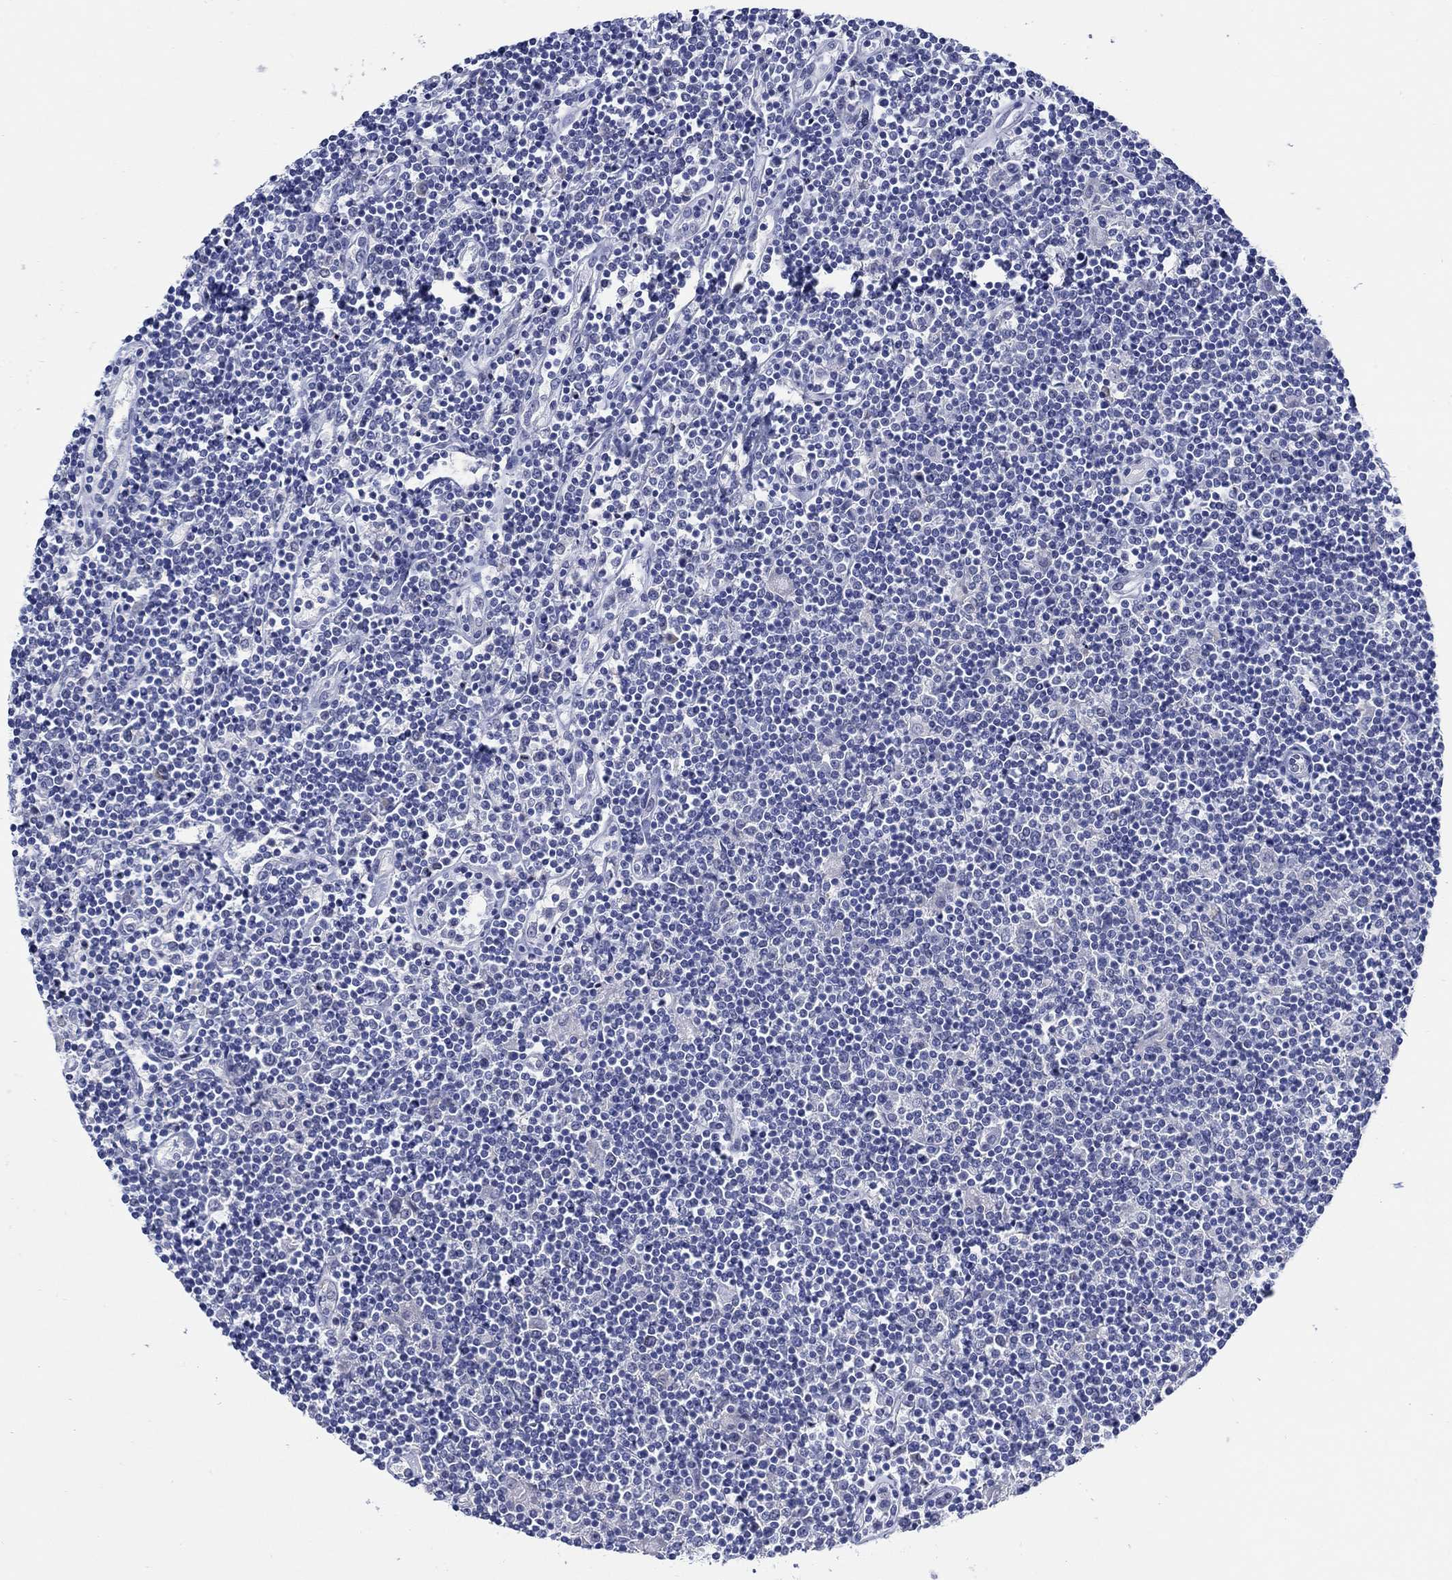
{"staining": {"intensity": "negative", "quantity": "none", "location": "none"}, "tissue": "lymphoma", "cell_type": "Tumor cells", "image_type": "cancer", "snomed": [{"axis": "morphology", "description": "Hodgkin's disease, NOS"}, {"axis": "topography", "description": "Lymph node"}], "caption": "Immunohistochemical staining of Hodgkin's disease exhibits no significant expression in tumor cells.", "gene": "MC2R", "patient": {"sex": "male", "age": 40}}